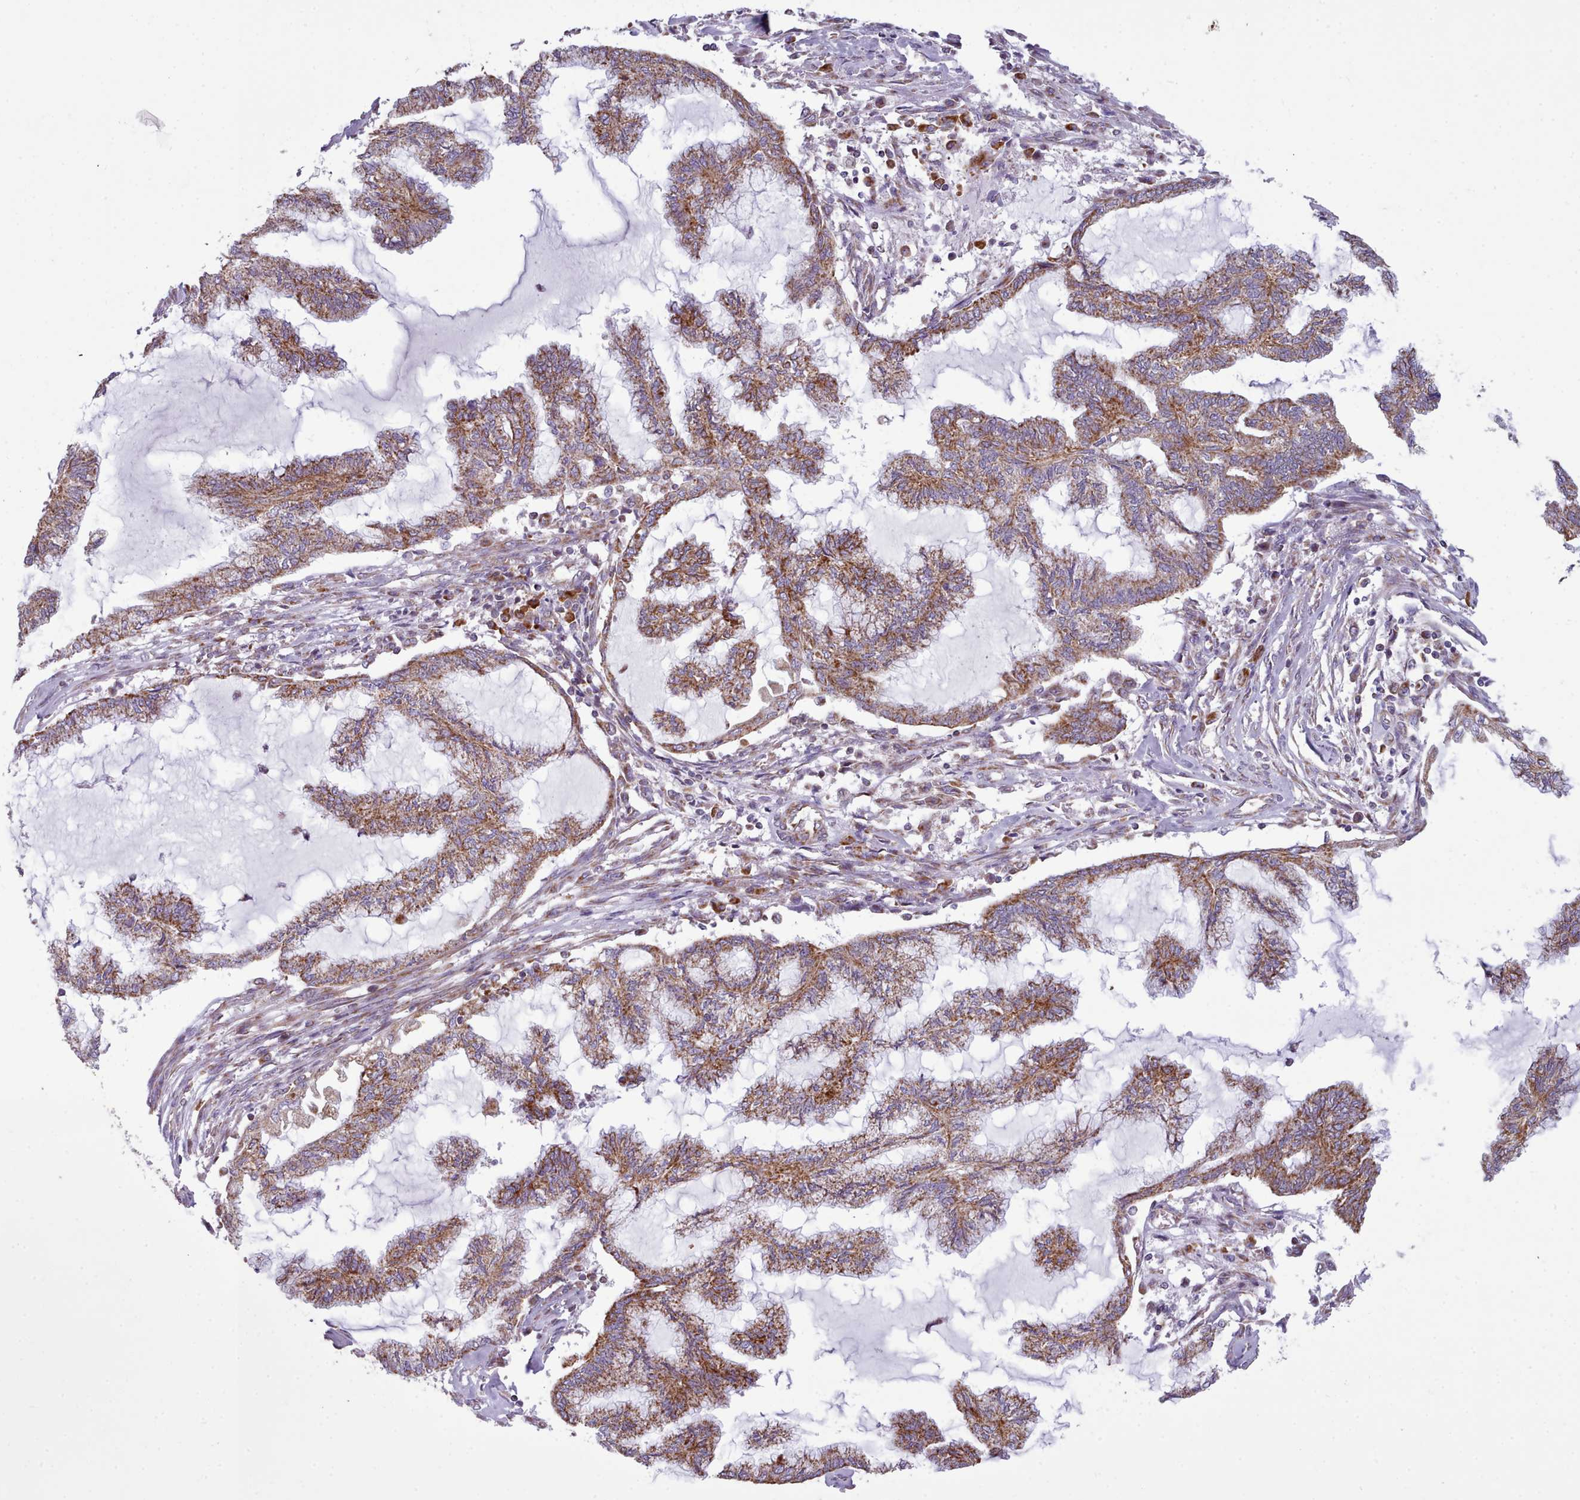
{"staining": {"intensity": "moderate", "quantity": ">75%", "location": "cytoplasmic/membranous"}, "tissue": "endometrial cancer", "cell_type": "Tumor cells", "image_type": "cancer", "snomed": [{"axis": "morphology", "description": "Adenocarcinoma, NOS"}, {"axis": "topography", "description": "Endometrium"}], "caption": "A medium amount of moderate cytoplasmic/membranous staining is identified in approximately >75% of tumor cells in adenocarcinoma (endometrial) tissue.", "gene": "SRP54", "patient": {"sex": "female", "age": 86}}